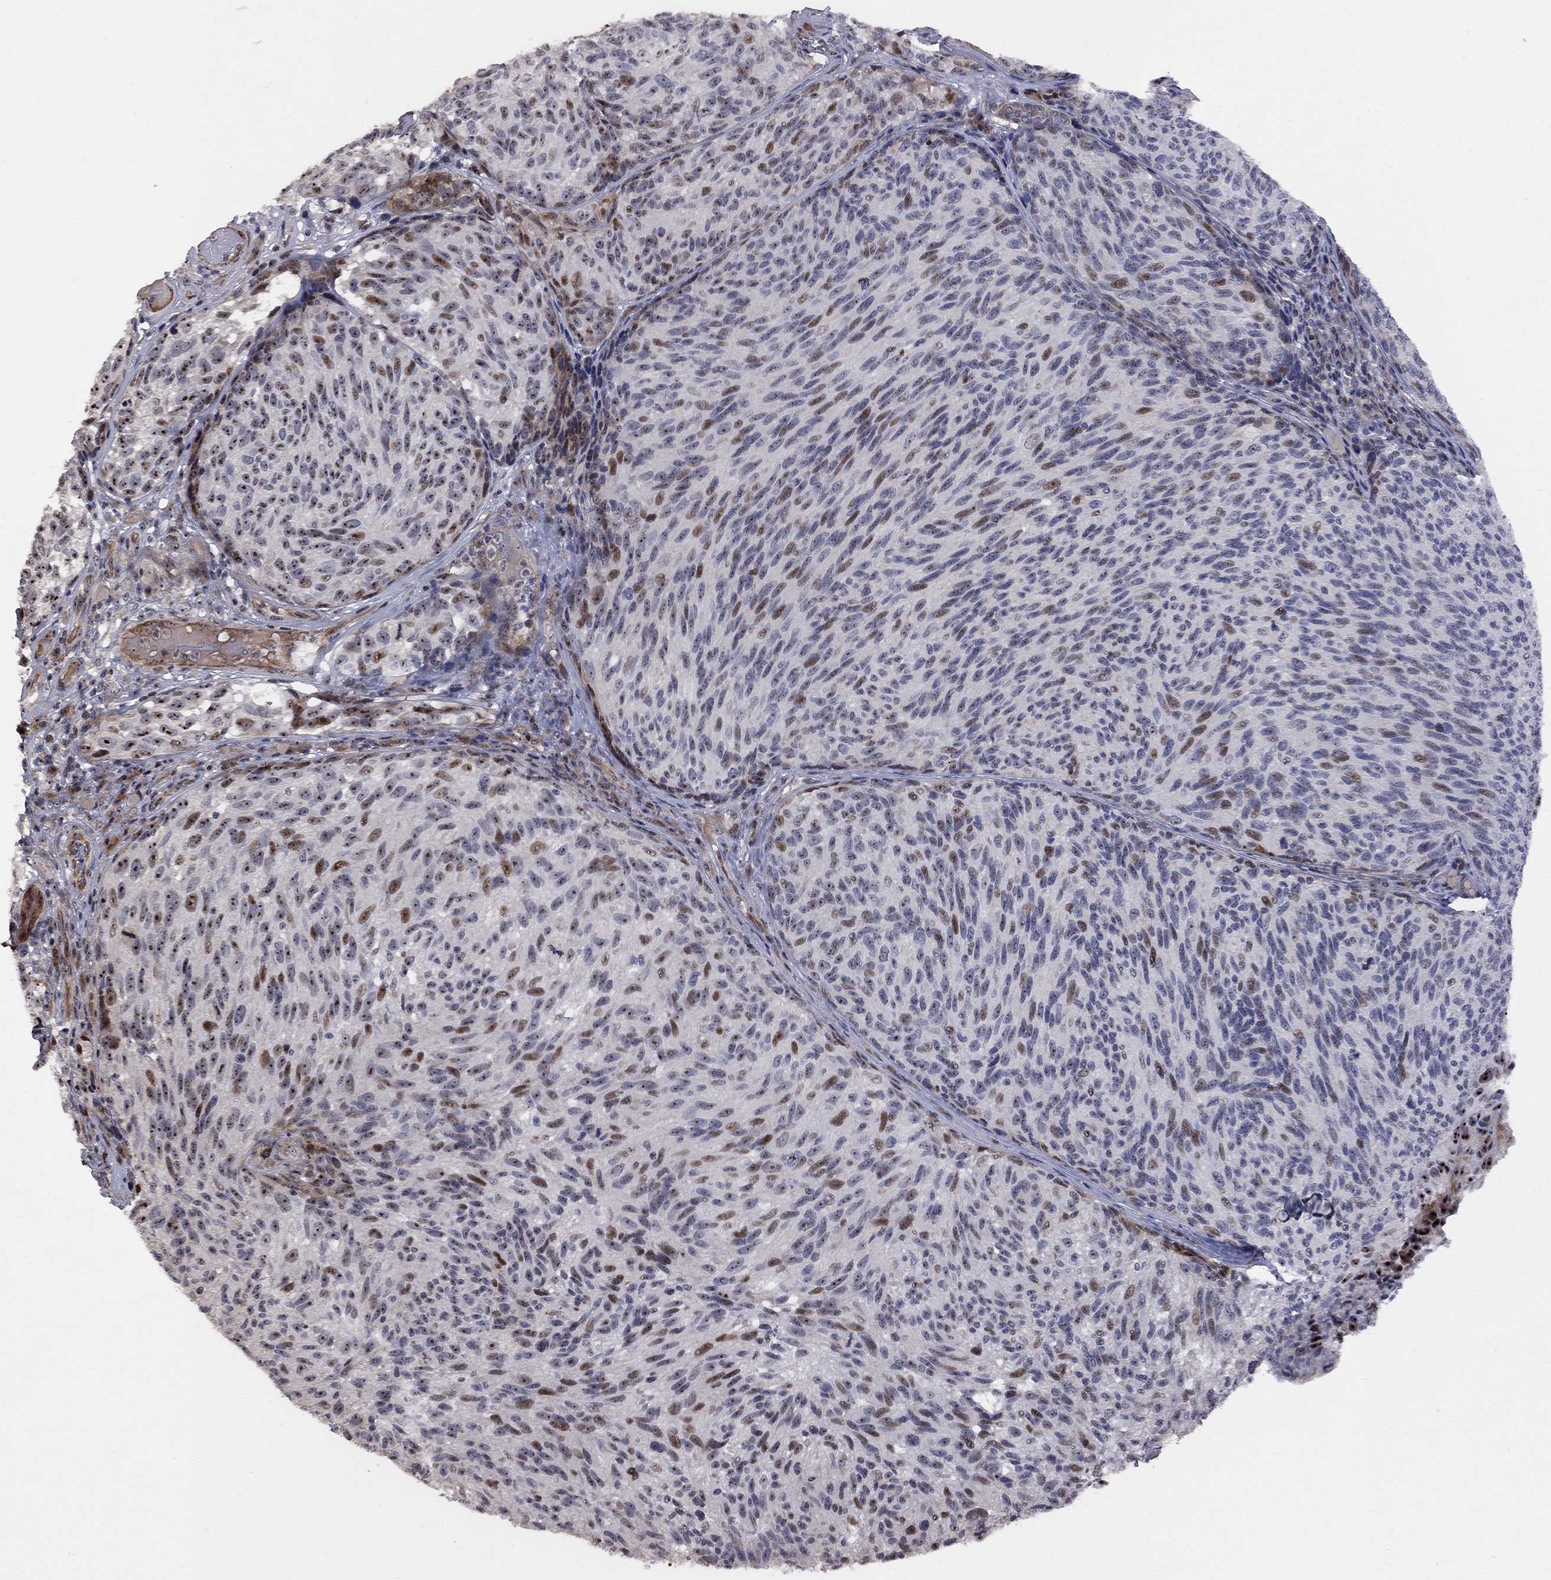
{"staining": {"intensity": "moderate", "quantity": "<25%", "location": "nuclear"}, "tissue": "melanoma", "cell_type": "Tumor cells", "image_type": "cancer", "snomed": [{"axis": "morphology", "description": "Malignant melanoma, NOS"}, {"axis": "topography", "description": "Skin"}], "caption": "Immunohistochemistry (IHC) (DAB (3,3'-diaminobenzidine)) staining of human malignant melanoma demonstrates moderate nuclear protein positivity in about <25% of tumor cells.", "gene": "DHX33", "patient": {"sex": "female", "age": 73}}